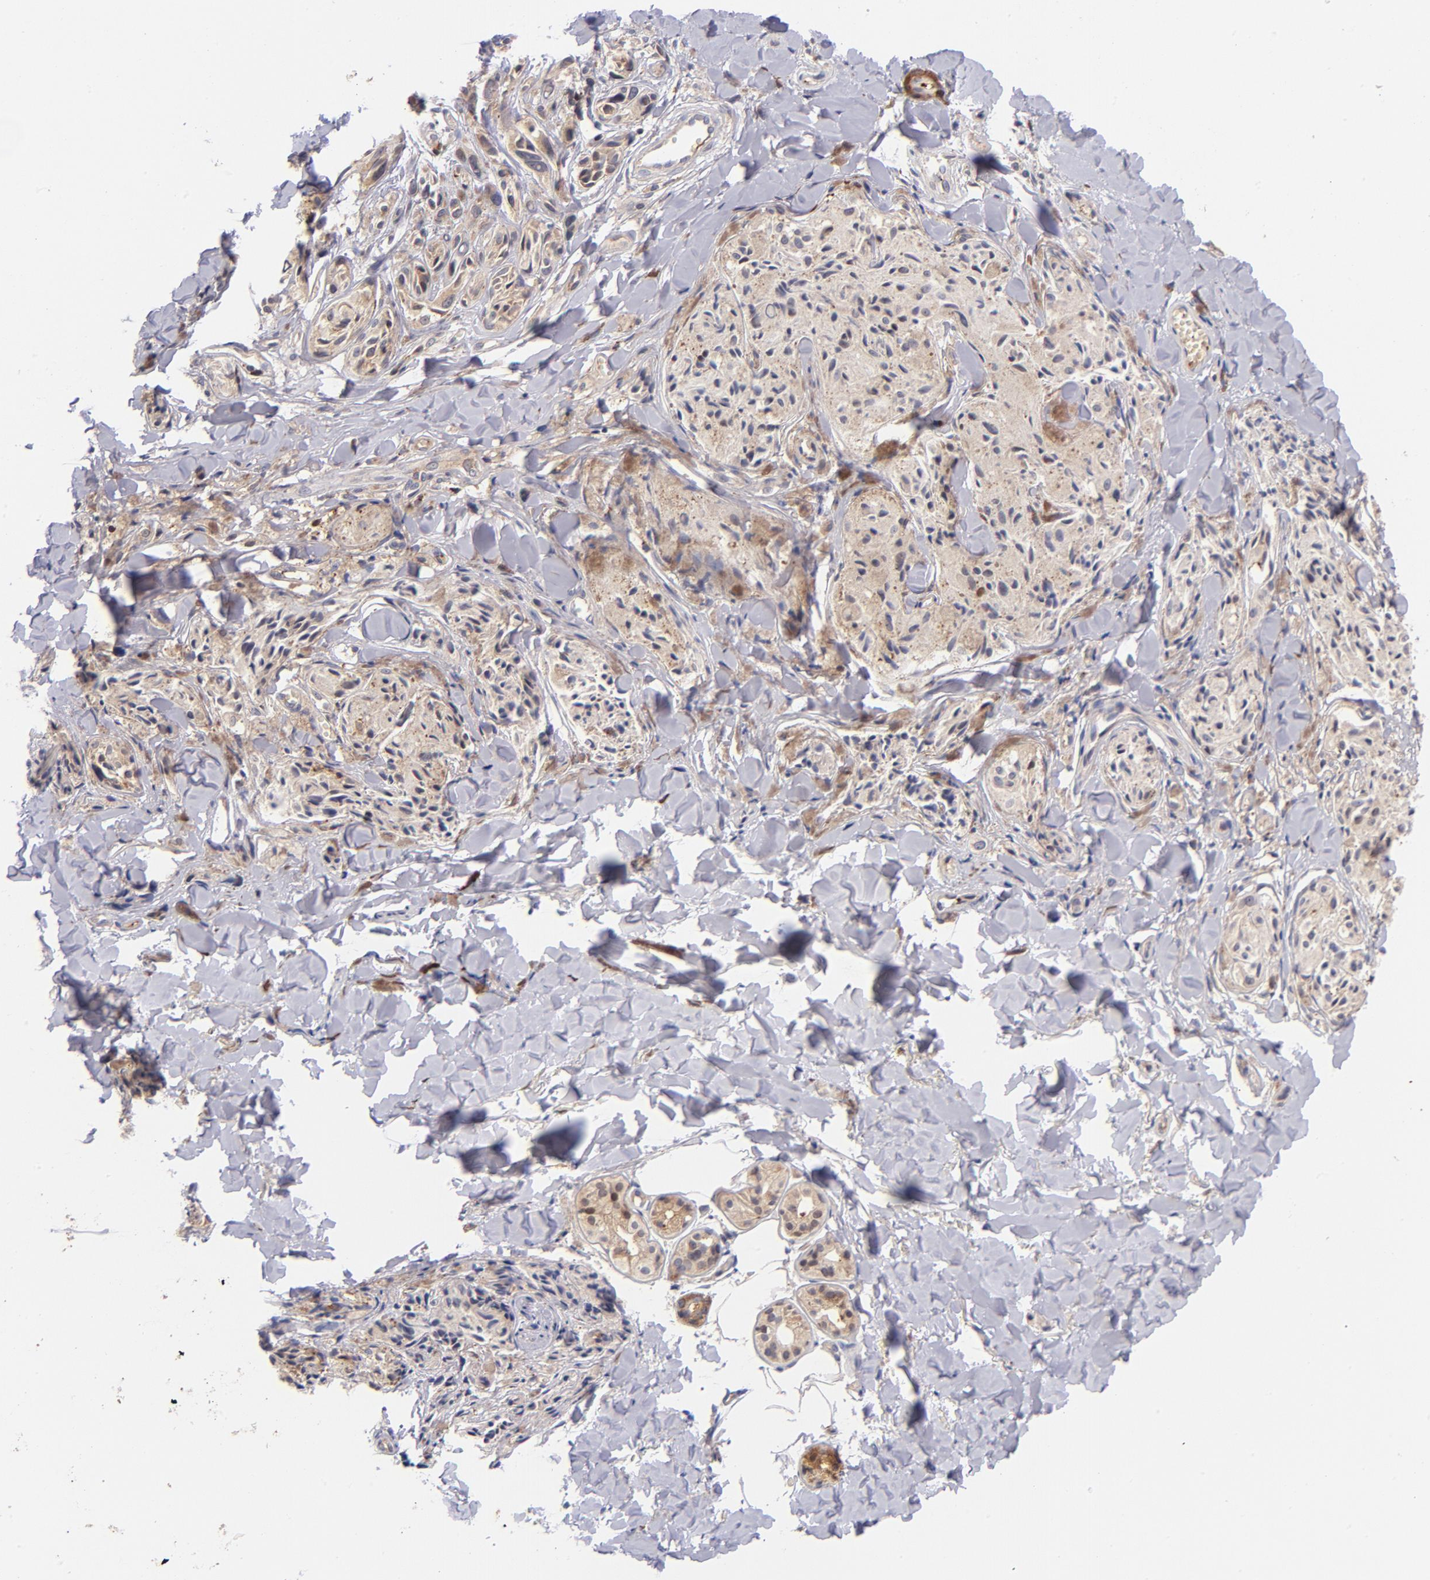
{"staining": {"intensity": "weak", "quantity": ">75%", "location": "cytoplasmic/membranous,nuclear"}, "tissue": "melanoma", "cell_type": "Tumor cells", "image_type": "cancer", "snomed": [{"axis": "morphology", "description": "Malignant melanoma, Metastatic site"}, {"axis": "topography", "description": "Skin"}], "caption": "Protein analysis of malignant melanoma (metastatic site) tissue demonstrates weak cytoplasmic/membranous and nuclear staining in approximately >75% of tumor cells.", "gene": "YWHAB", "patient": {"sex": "female", "age": 66}}